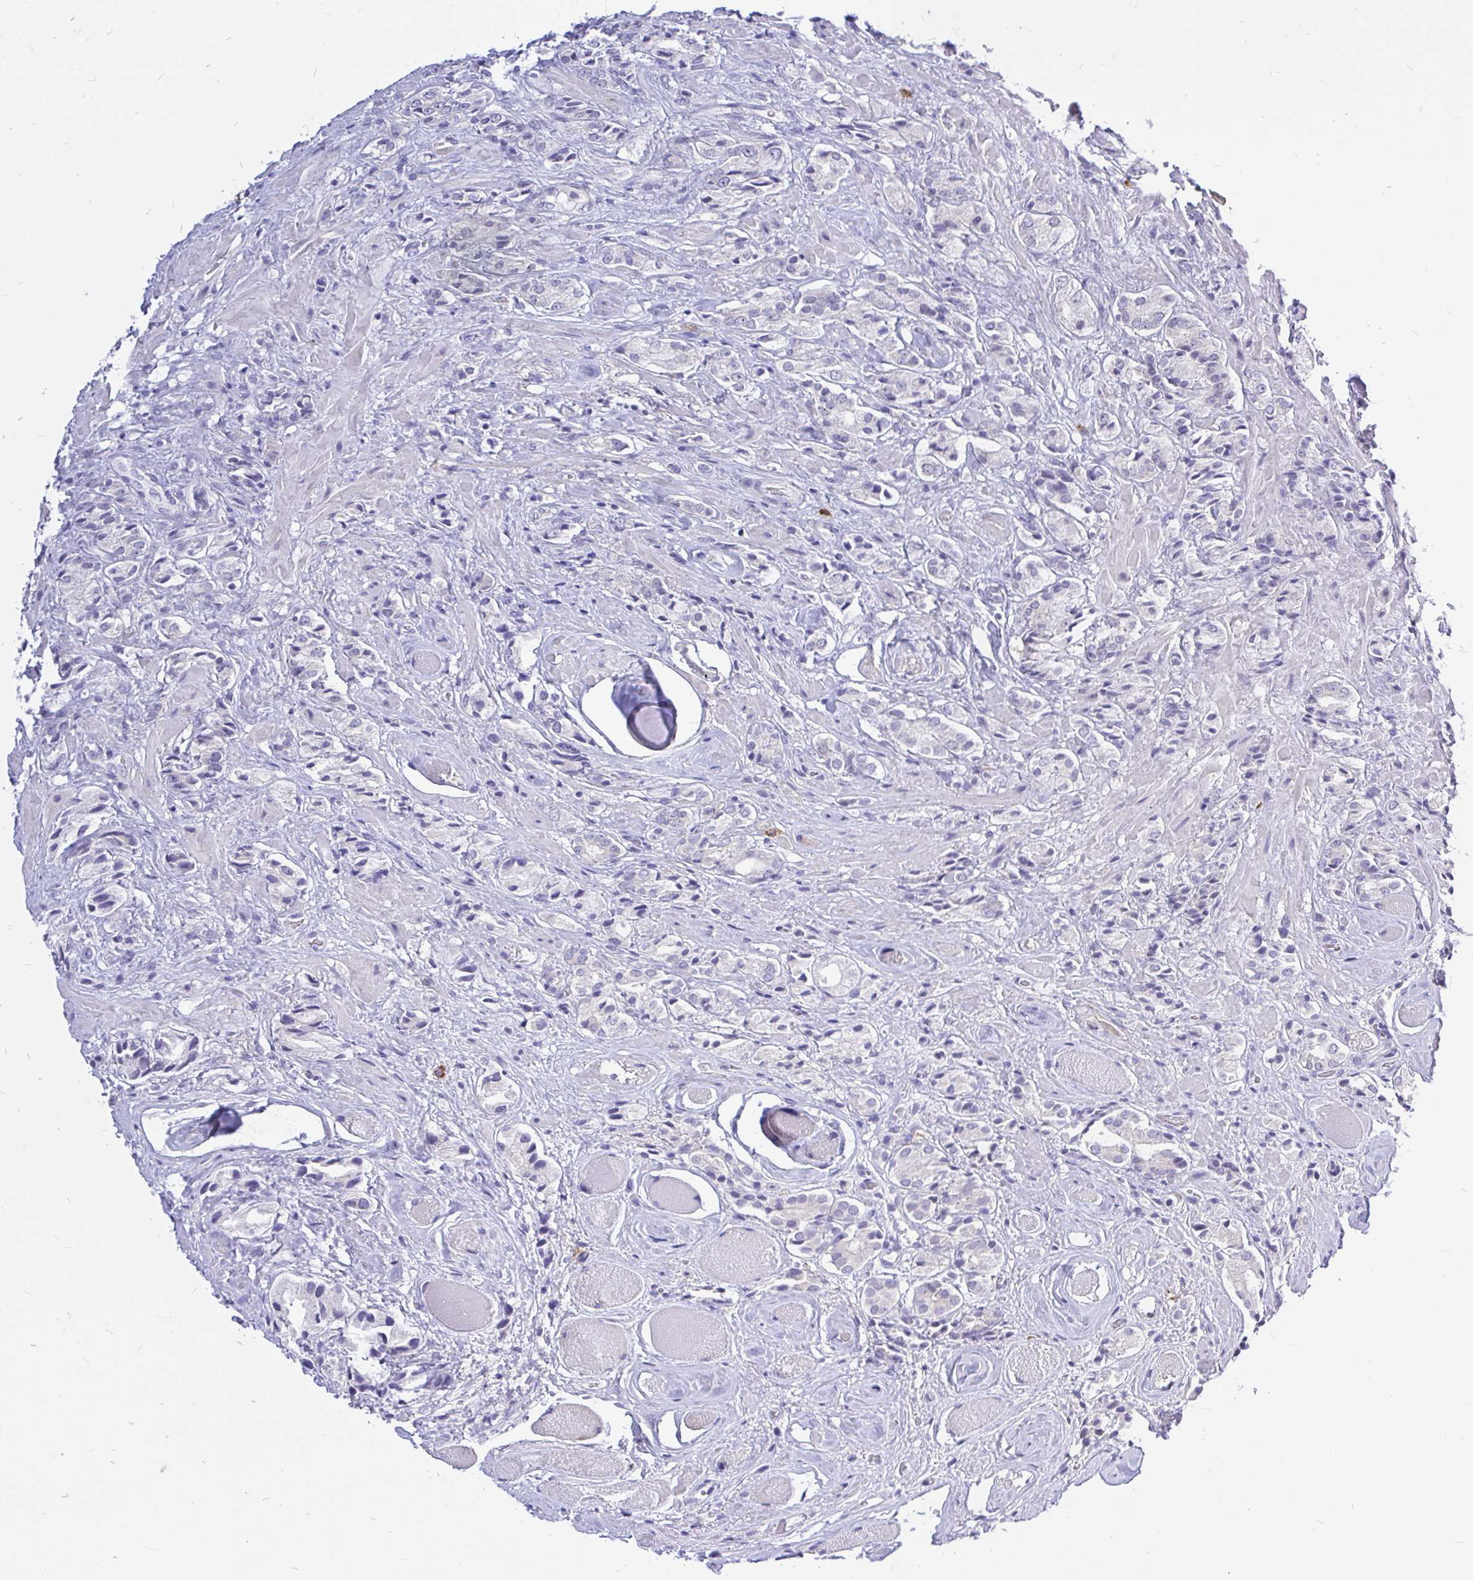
{"staining": {"intensity": "negative", "quantity": "none", "location": "none"}, "tissue": "prostate cancer", "cell_type": "Tumor cells", "image_type": "cancer", "snomed": [{"axis": "morphology", "description": "Adenocarcinoma, High grade"}, {"axis": "topography", "description": "Prostate and seminal vesicle, NOS"}], "caption": "A micrograph of human high-grade adenocarcinoma (prostate) is negative for staining in tumor cells.", "gene": "MAP1LC3A", "patient": {"sex": "male", "age": 64}}